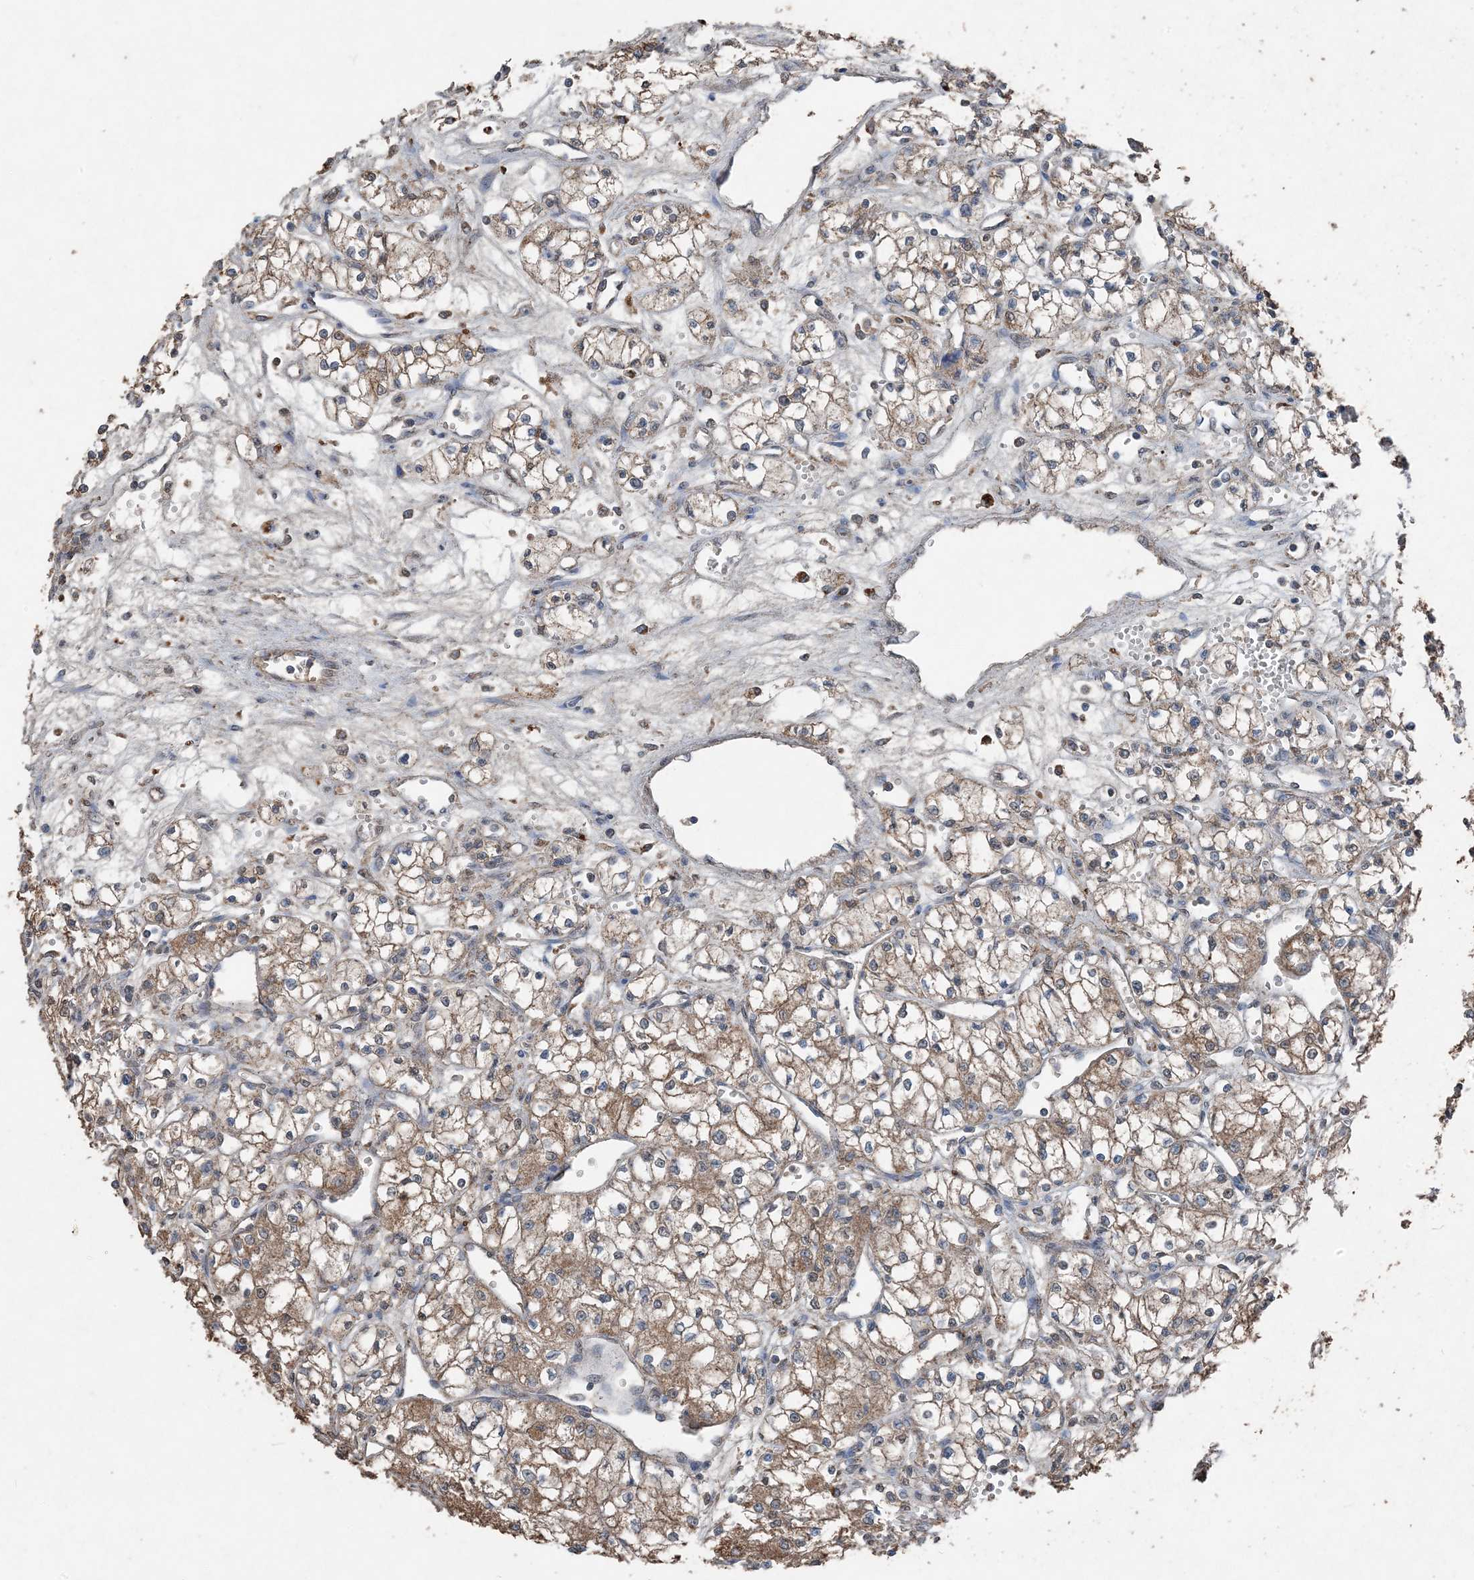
{"staining": {"intensity": "moderate", "quantity": ">75%", "location": "cytoplasmic/membranous"}, "tissue": "renal cancer", "cell_type": "Tumor cells", "image_type": "cancer", "snomed": [{"axis": "morphology", "description": "Normal tissue, NOS"}, {"axis": "morphology", "description": "Adenocarcinoma, NOS"}, {"axis": "topography", "description": "Kidney"}], "caption": "A medium amount of moderate cytoplasmic/membranous positivity is identified in approximately >75% of tumor cells in renal adenocarcinoma tissue.", "gene": "FCN3", "patient": {"sex": "male", "age": 59}}